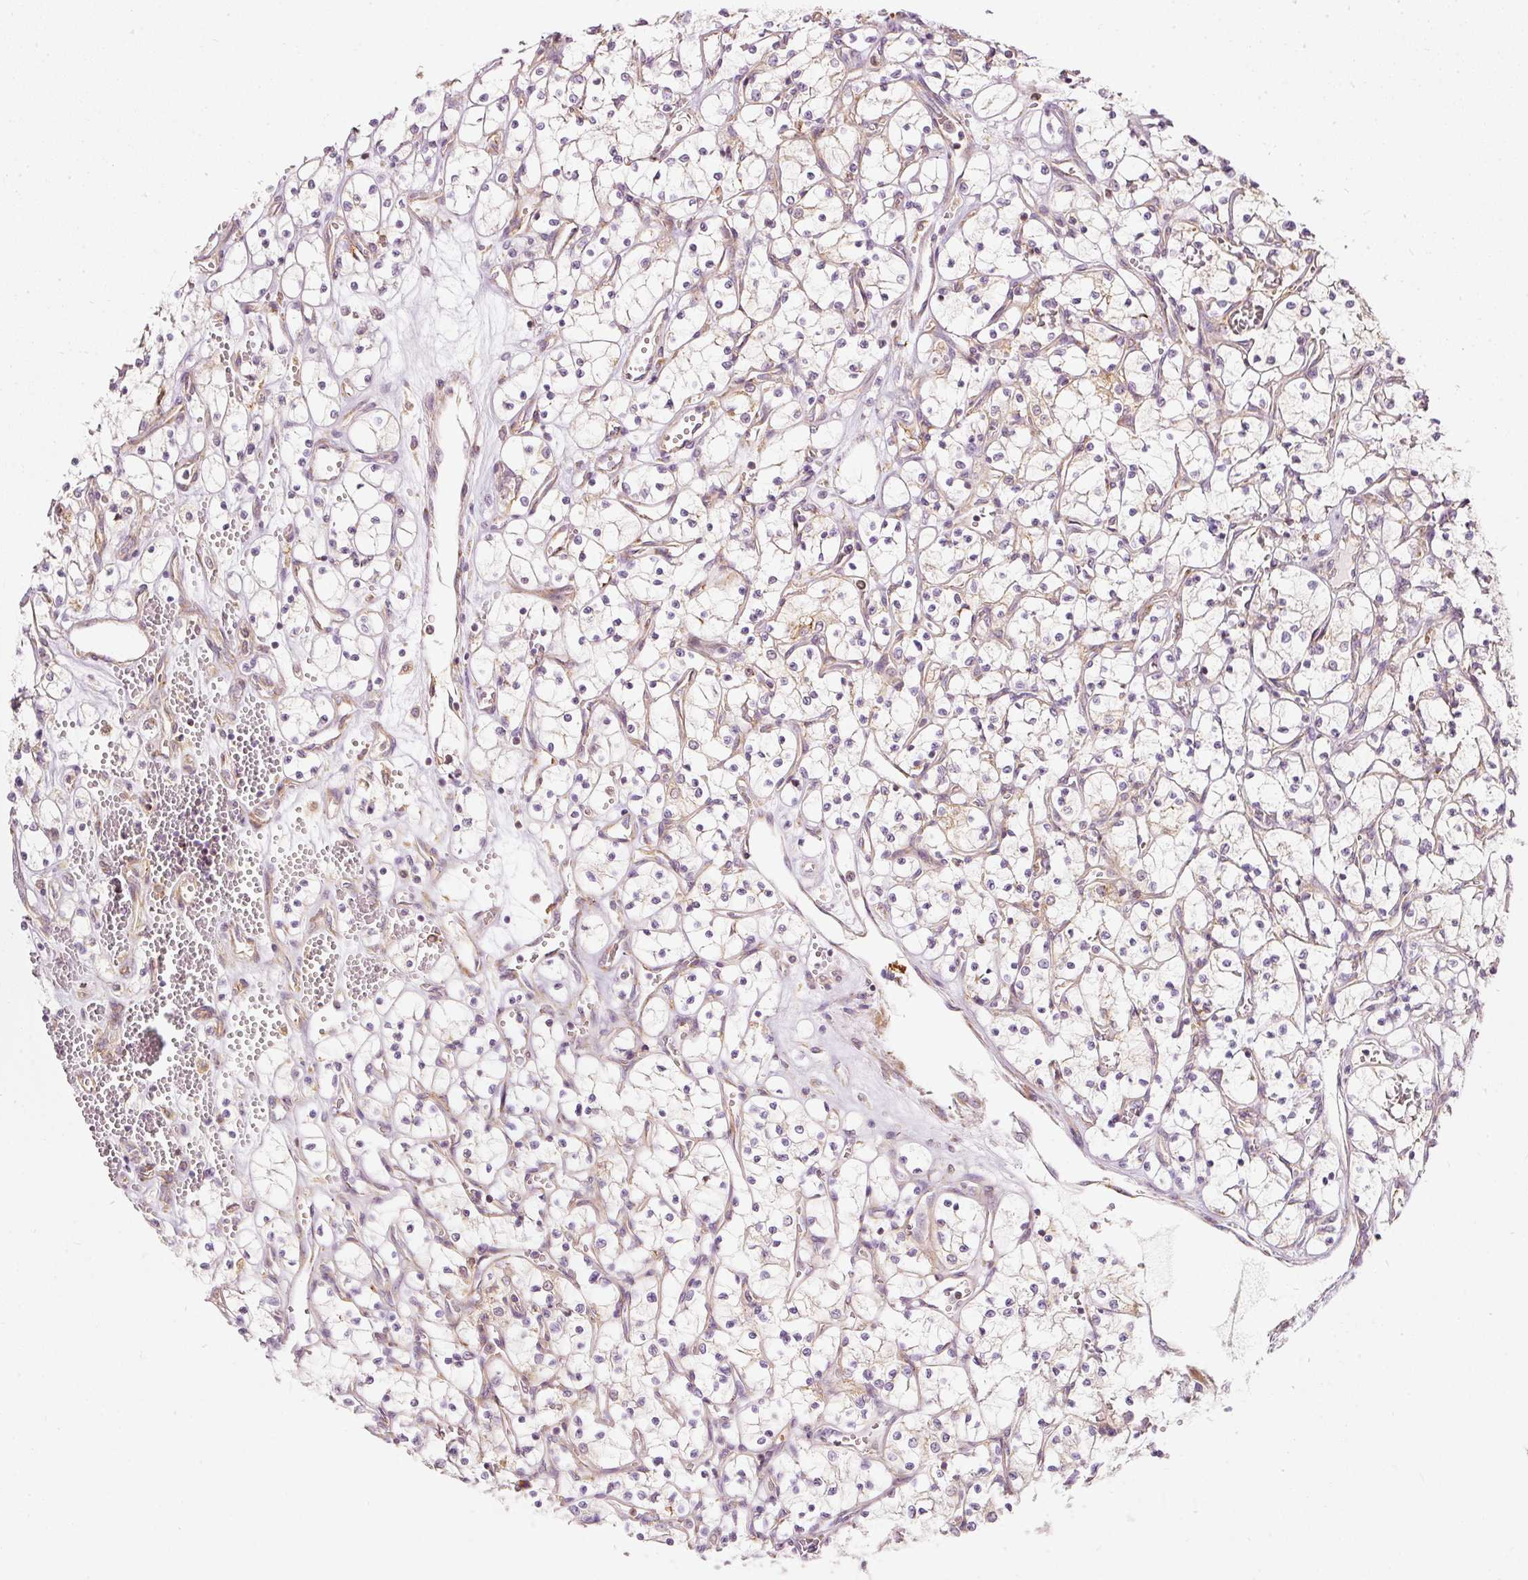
{"staining": {"intensity": "weak", "quantity": "25%-75%", "location": "cytoplasmic/membranous"}, "tissue": "renal cancer", "cell_type": "Tumor cells", "image_type": "cancer", "snomed": [{"axis": "morphology", "description": "Adenocarcinoma, NOS"}, {"axis": "topography", "description": "Kidney"}], "caption": "Adenocarcinoma (renal) tissue shows weak cytoplasmic/membranous expression in approximately 25%-75% of tumor cells", "gene": "SNAPC5", "patient": {"sex": "female", "age": 69}}